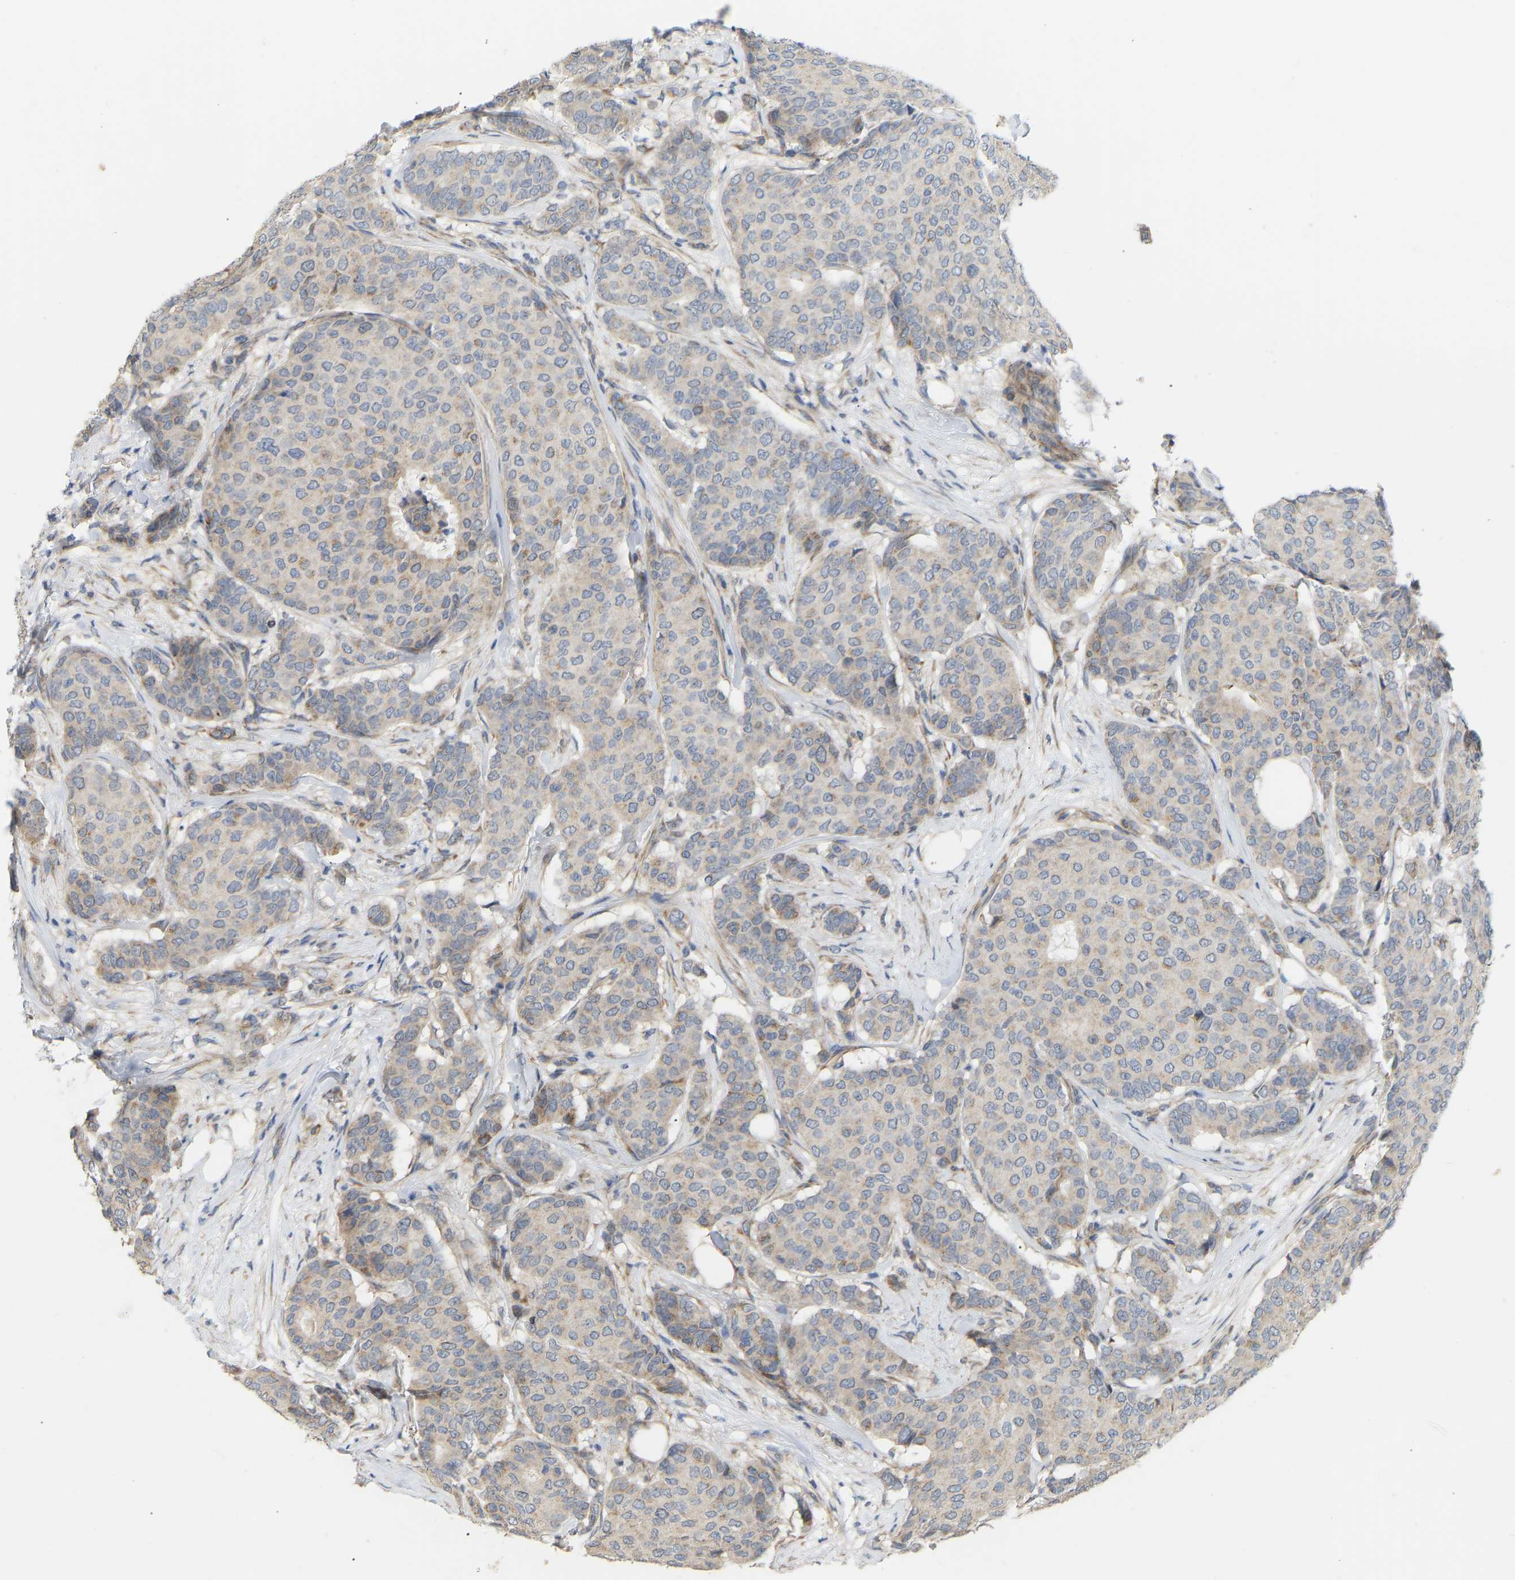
{"staining": {"intensity": "weak", "quantity": "<25%", "location": "cytoplasmic/membranous"}, "tissue": "breast cancer", "cell_type": "Tumor cells", "image_type": "cancer", "snomed": [{"axis": "morphology", "description": "Duct carcinoma"}, {"axis": "topography", "description": "Breast"}], "caption": "High power microscopy photomicrograph of an IHC micrograph of breast cancer (infiltrating ductal carcinoma), revealing no significant positivity in tumor cells.", "gene": "HACD2", "patient": {"sex": "female", "age": 75}}